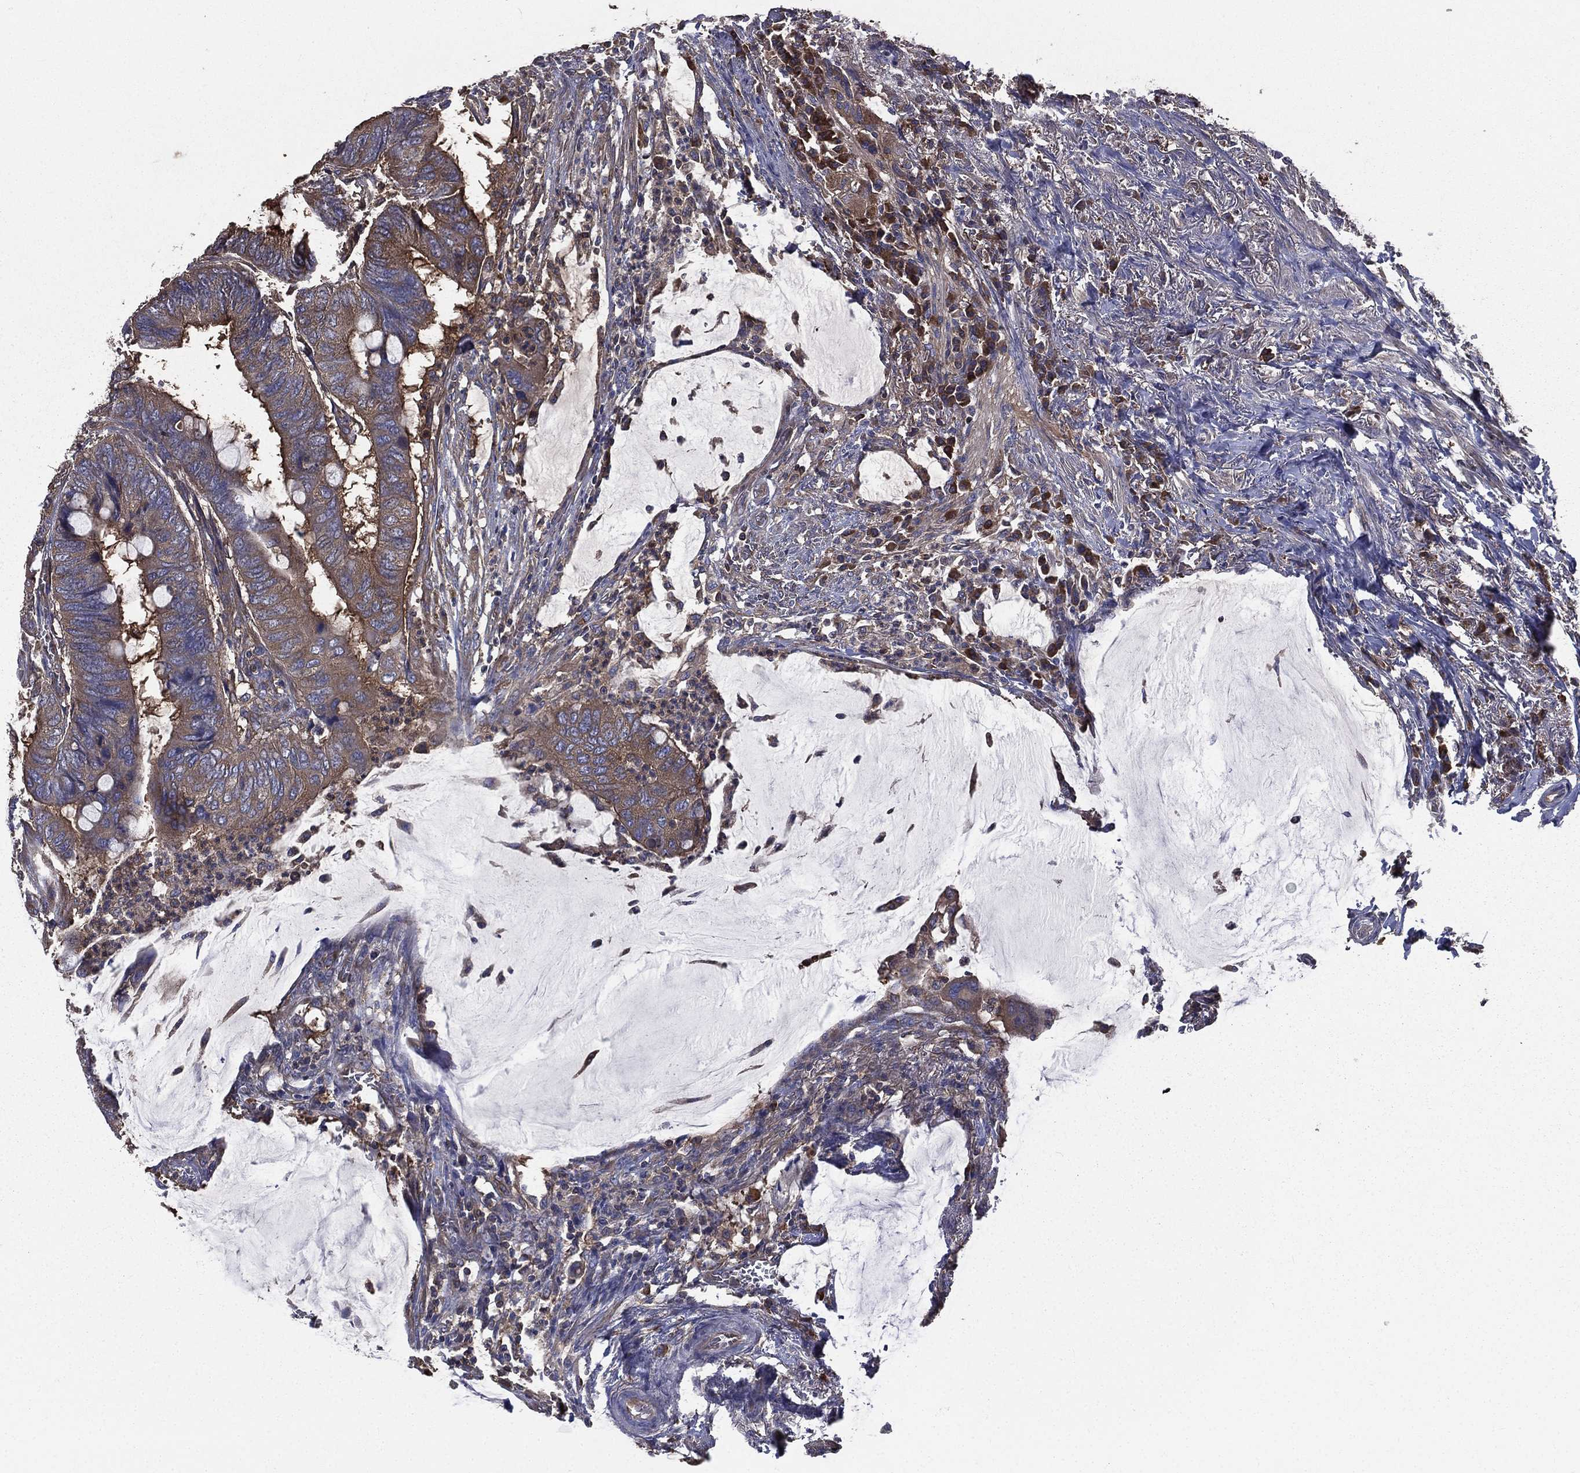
{"staining": {"intensity": "moderate", "quantity": "25%-75%", "location": "cytoplasmic/membranous"}, "tissue": "colorectal cancer", "cell_type": "Tumor cells", "image_type": "cancer", "snomed": [{"axis": "morphology", "description": "Normal tissue, NOS"}, {"axis": "morphology", "description": "Adenocarcinoma, NOS"}, {"axis": "topography", "description": "Rectum"}, {"axis": "topography", "description": "Peripheral nerve tissue"}], "caption": "Human adenocarcinoma (colorectal) stained with a protein marker demonstrates moderate staining in tumor cells.", "gene": "SARS1", "patient": {"sex": "male", "age": 92}}